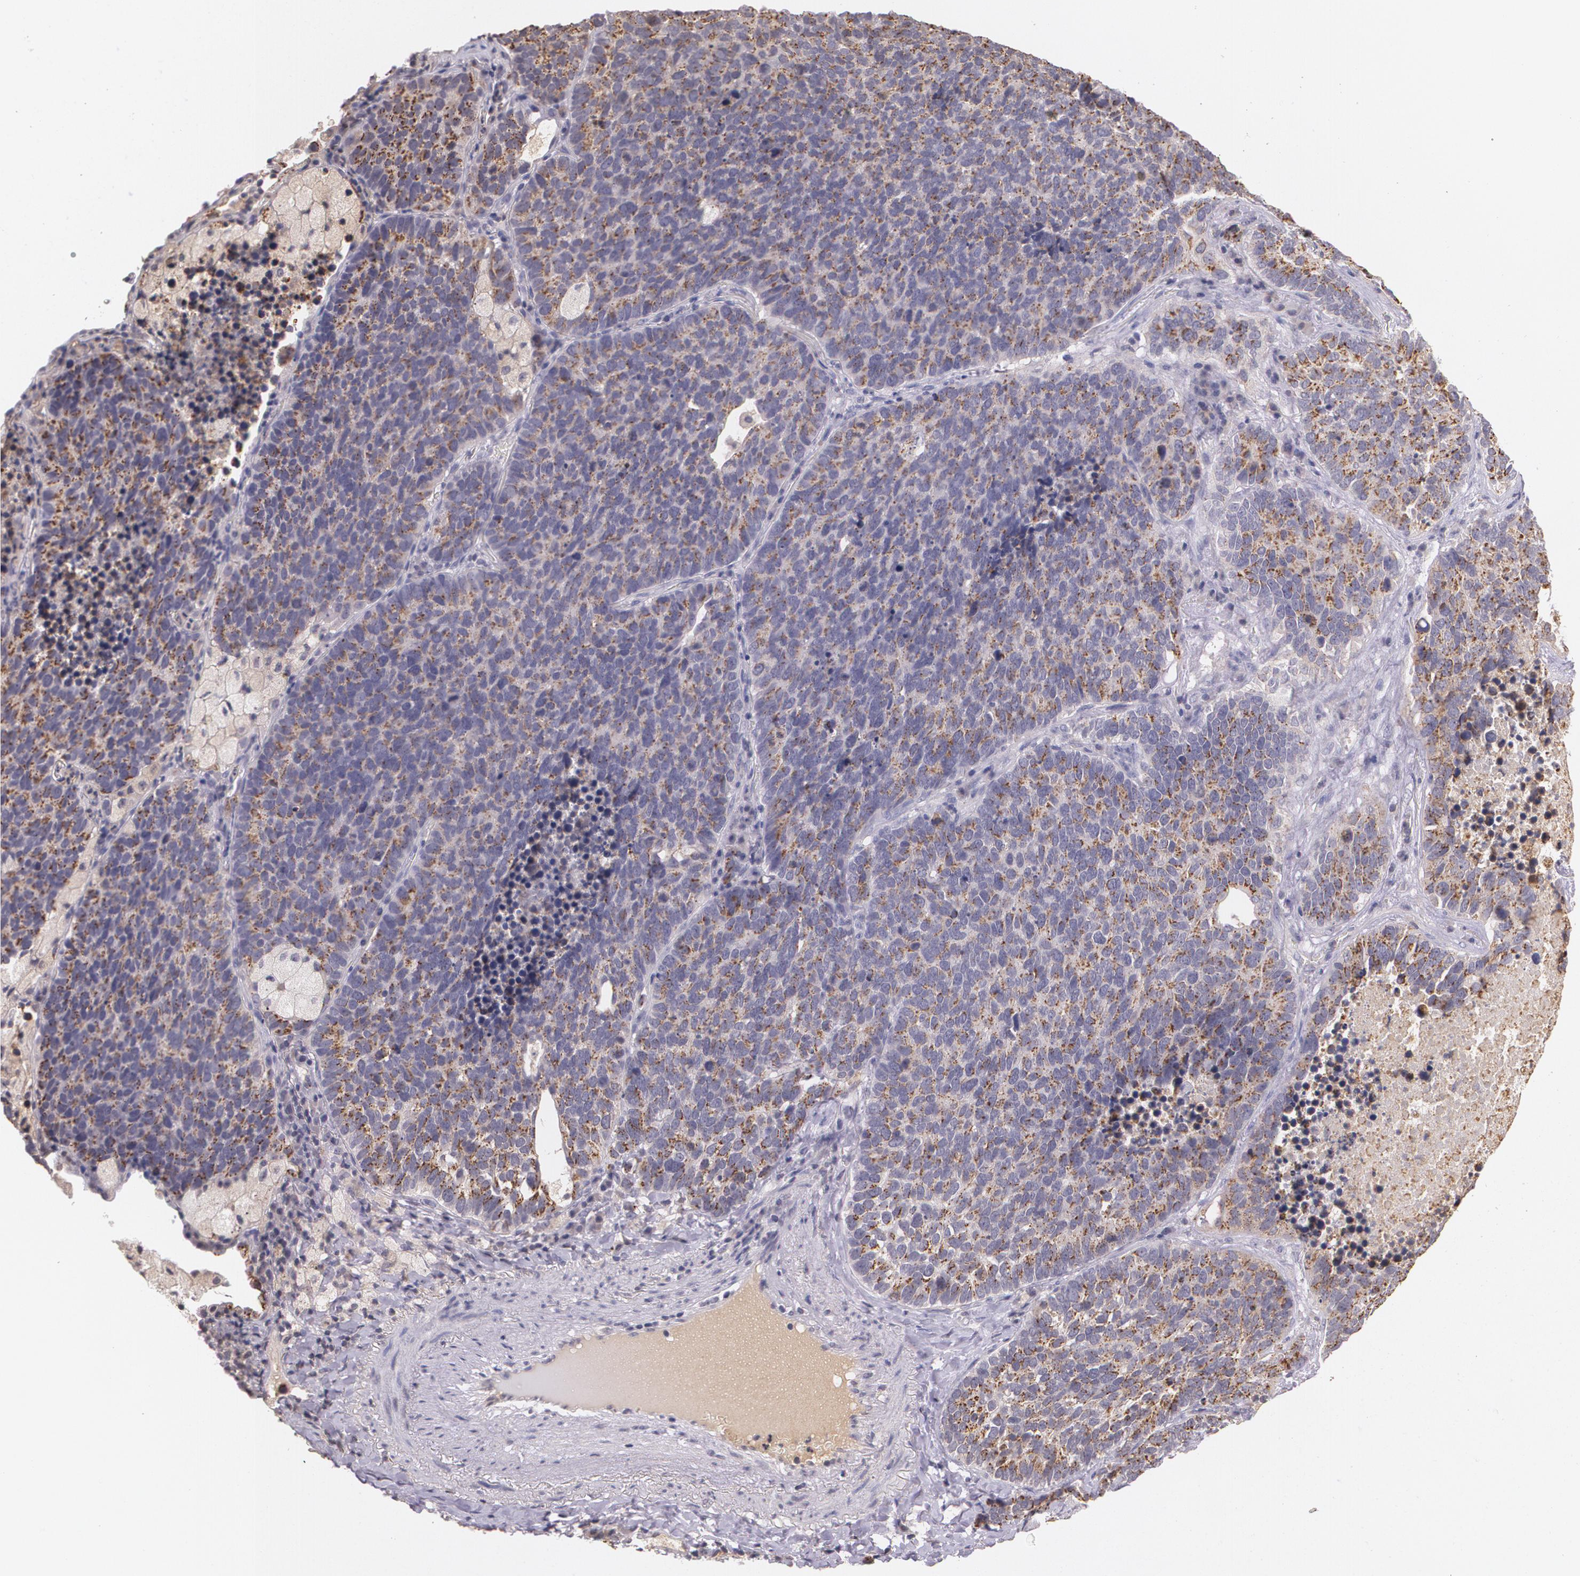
{"staining": {"intensity": "weak", "quantity": ">75%", "location": "cytoplasmic/membranous"}, "tissue": "lung cancer", "cell_type": "Tumor cells", "image_type": "cancer", "snomed": [{"axis": "morphology", "description": "Neoplasm, malignant, NOS"}, {"axis": "topography", "description": "Lung"}], "caption": "This histopathology image demonstrates immunohistochemistry staining of human lung malignant neoplasm, with low weak cytoplasmic/membranous positivity in approximately >75% of tumor cells.", "gene": "TM4SF1", "patient": {"sex": "female", "age": 75}}